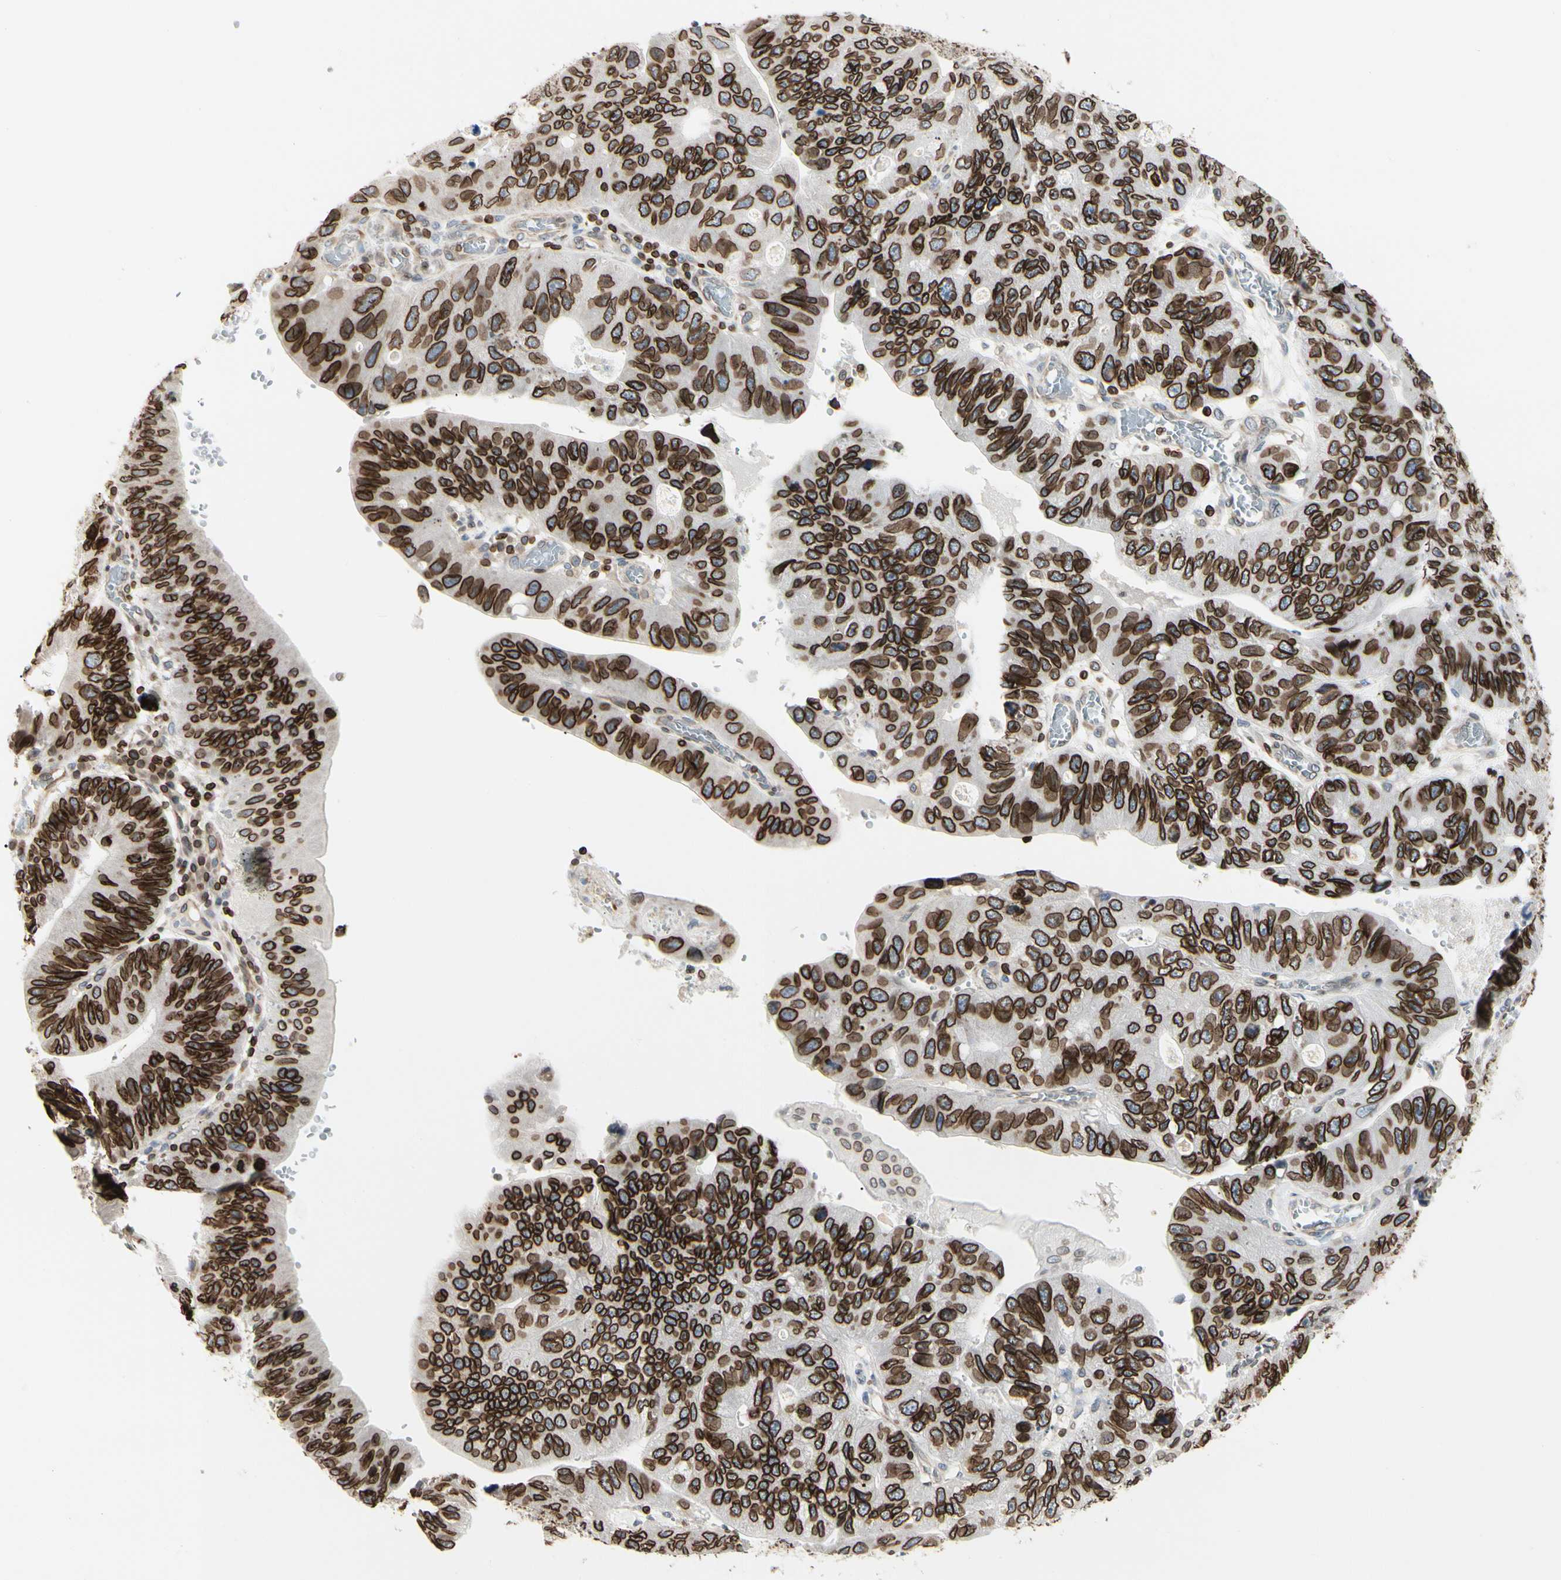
{"staining": {"intensity": "strong", "quantity": ">75%", "location": "cytoplasmic/membranous,nuclear"}, "tissue": "stomach cancer", "cell_type": "Tumor cells", "image_type": "cancer", "snomed": [{"axis": "morphology", "description": "Adenocarcinoma, NOS"}, {"axis": "topography", "description": "Stomach"}], "caption": "Stomach cancer stained for a protein (brown) shows strong cytoplasmic/membranous and nuclear positive positivity in approximately >75% of tumor cells.", "gene": "TMPO", "patient": {"sex": "male", "age": 59}}